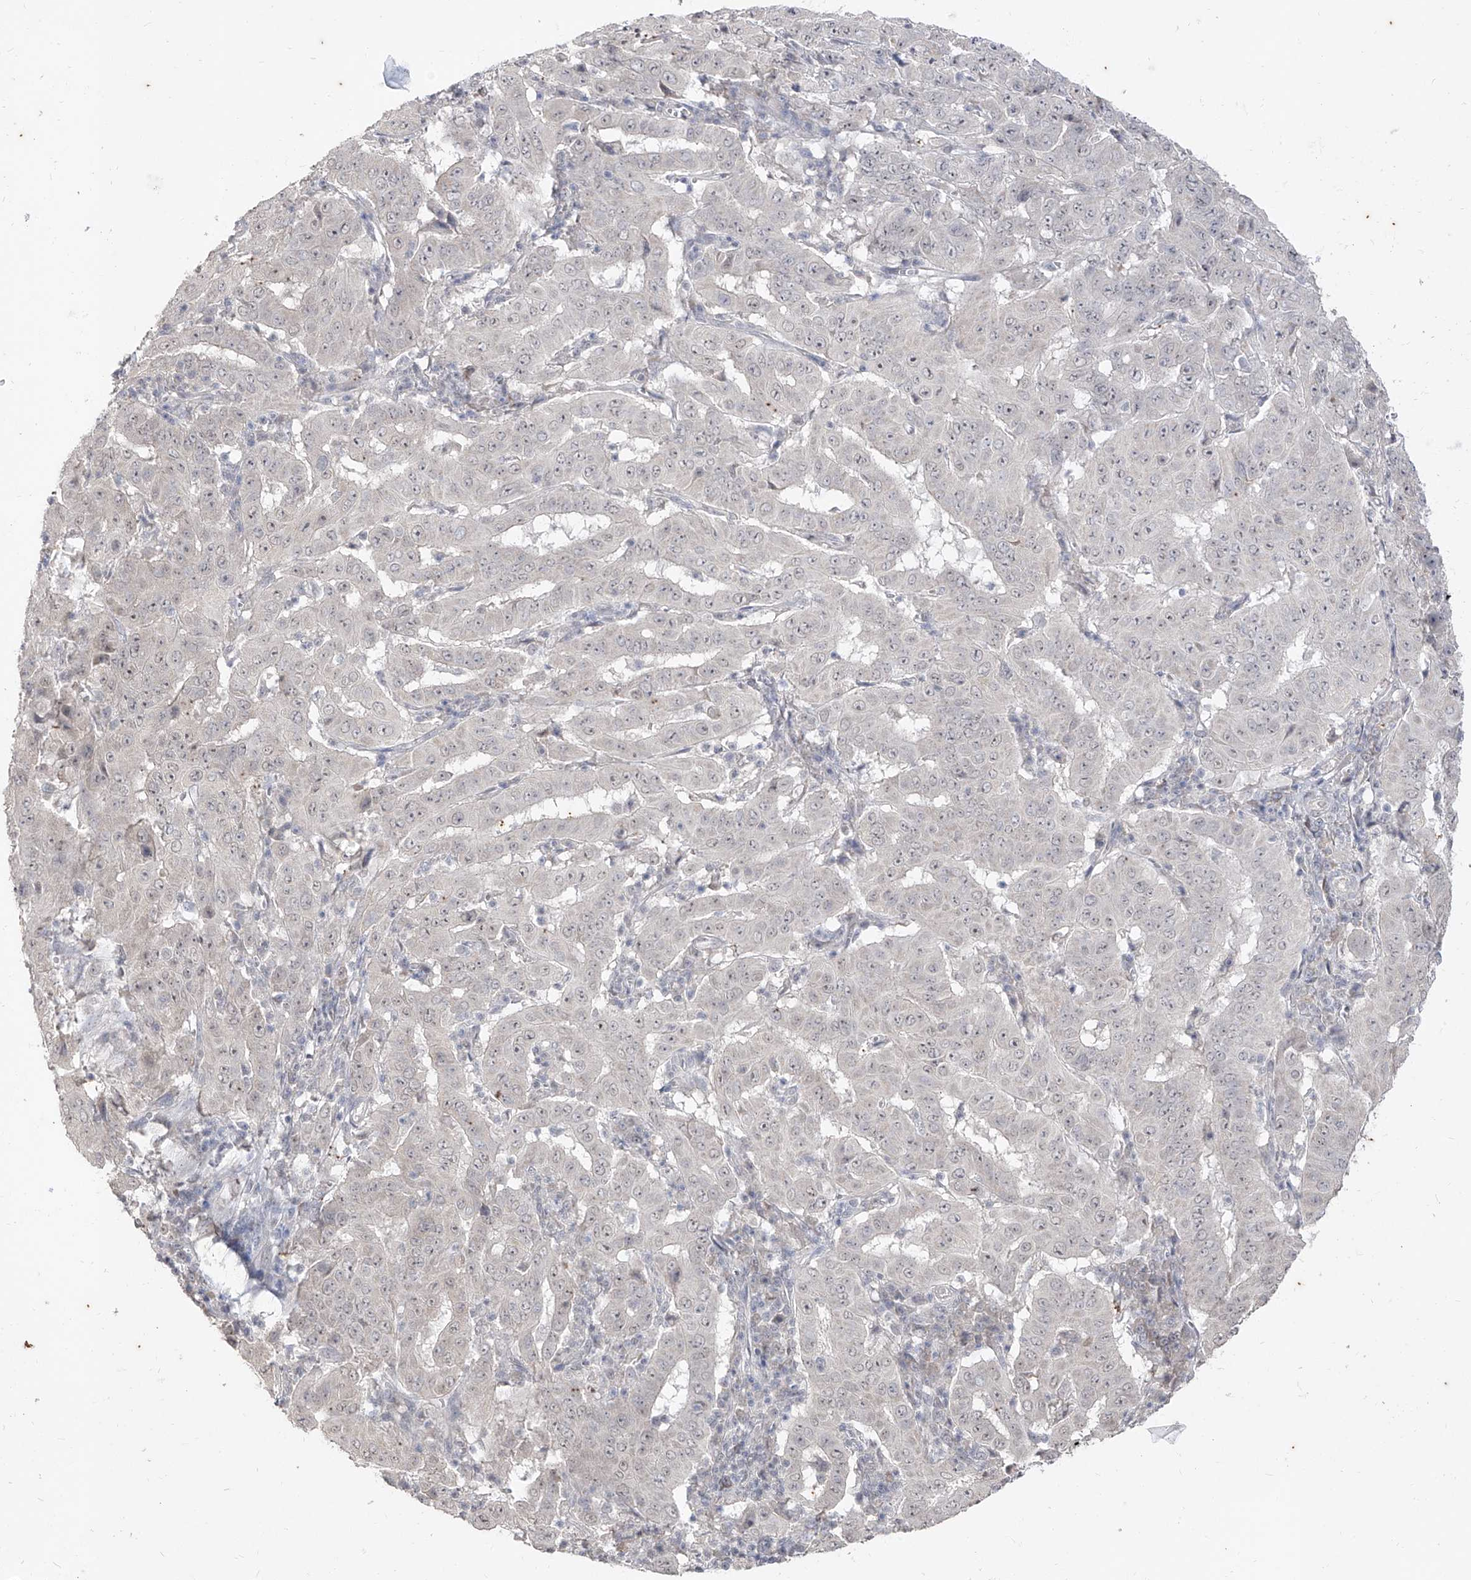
{"staining": {"intensity": "negative", "quantity": "none", "location": "none"}, "tissue": "pancreatic cancer", "cell_type": "Tumor cells", "image_type": "cancer", "snomed": [{"axis": "morphology", "description": "Adenocarcinoma, NOS"}, {"axis": "topography", "description": "Pancreas"}], "caption": "High power microscopy image of an immunohistochemistry (IHC) photomicrograph of adenocarcinoma (pancreatic), revealing no significant staining in tumor cells.", "gene": "PHF20L1", "patient": {"sex": "male", "age": 63}}